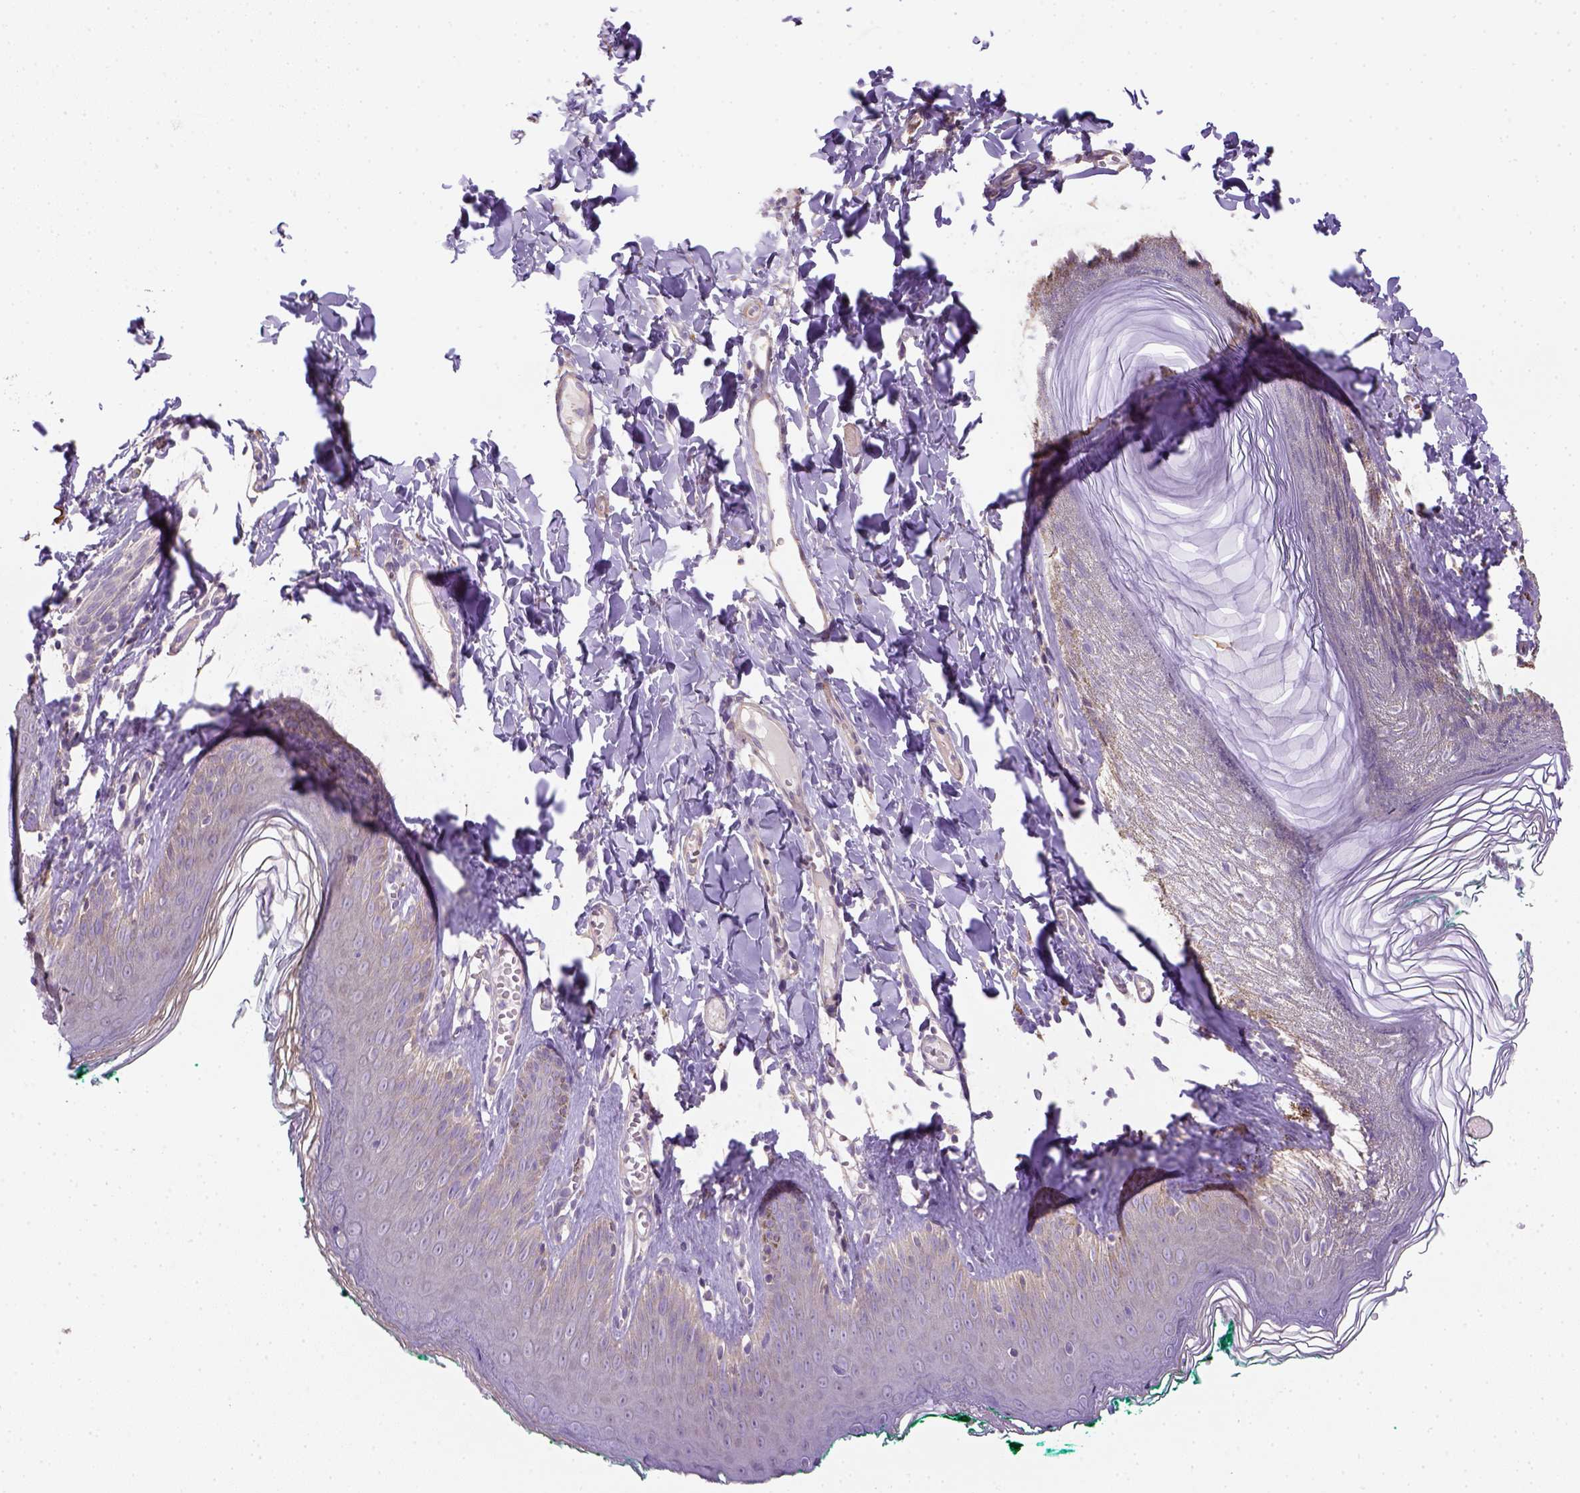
{"staining": {"intensity": "negative", "quantity": "none", "location": "none"}, "tissue": "skin", "cell_type": "Epidermal cells", "image_type": "normal", "snomed": [{"axis": "morphology", "description": "Normal tissue, NOS"}, {"axis": "topography", "description": "Vulva"}, {"axis": "topography", "description": "Peripheral nerve tissue"}], "caption": "Immunohistochemical staining of benign skin reveals no significant staining in epidermal cells.", "gene": "HTRA1", "patient": {"sex": "female", "age": 66}}